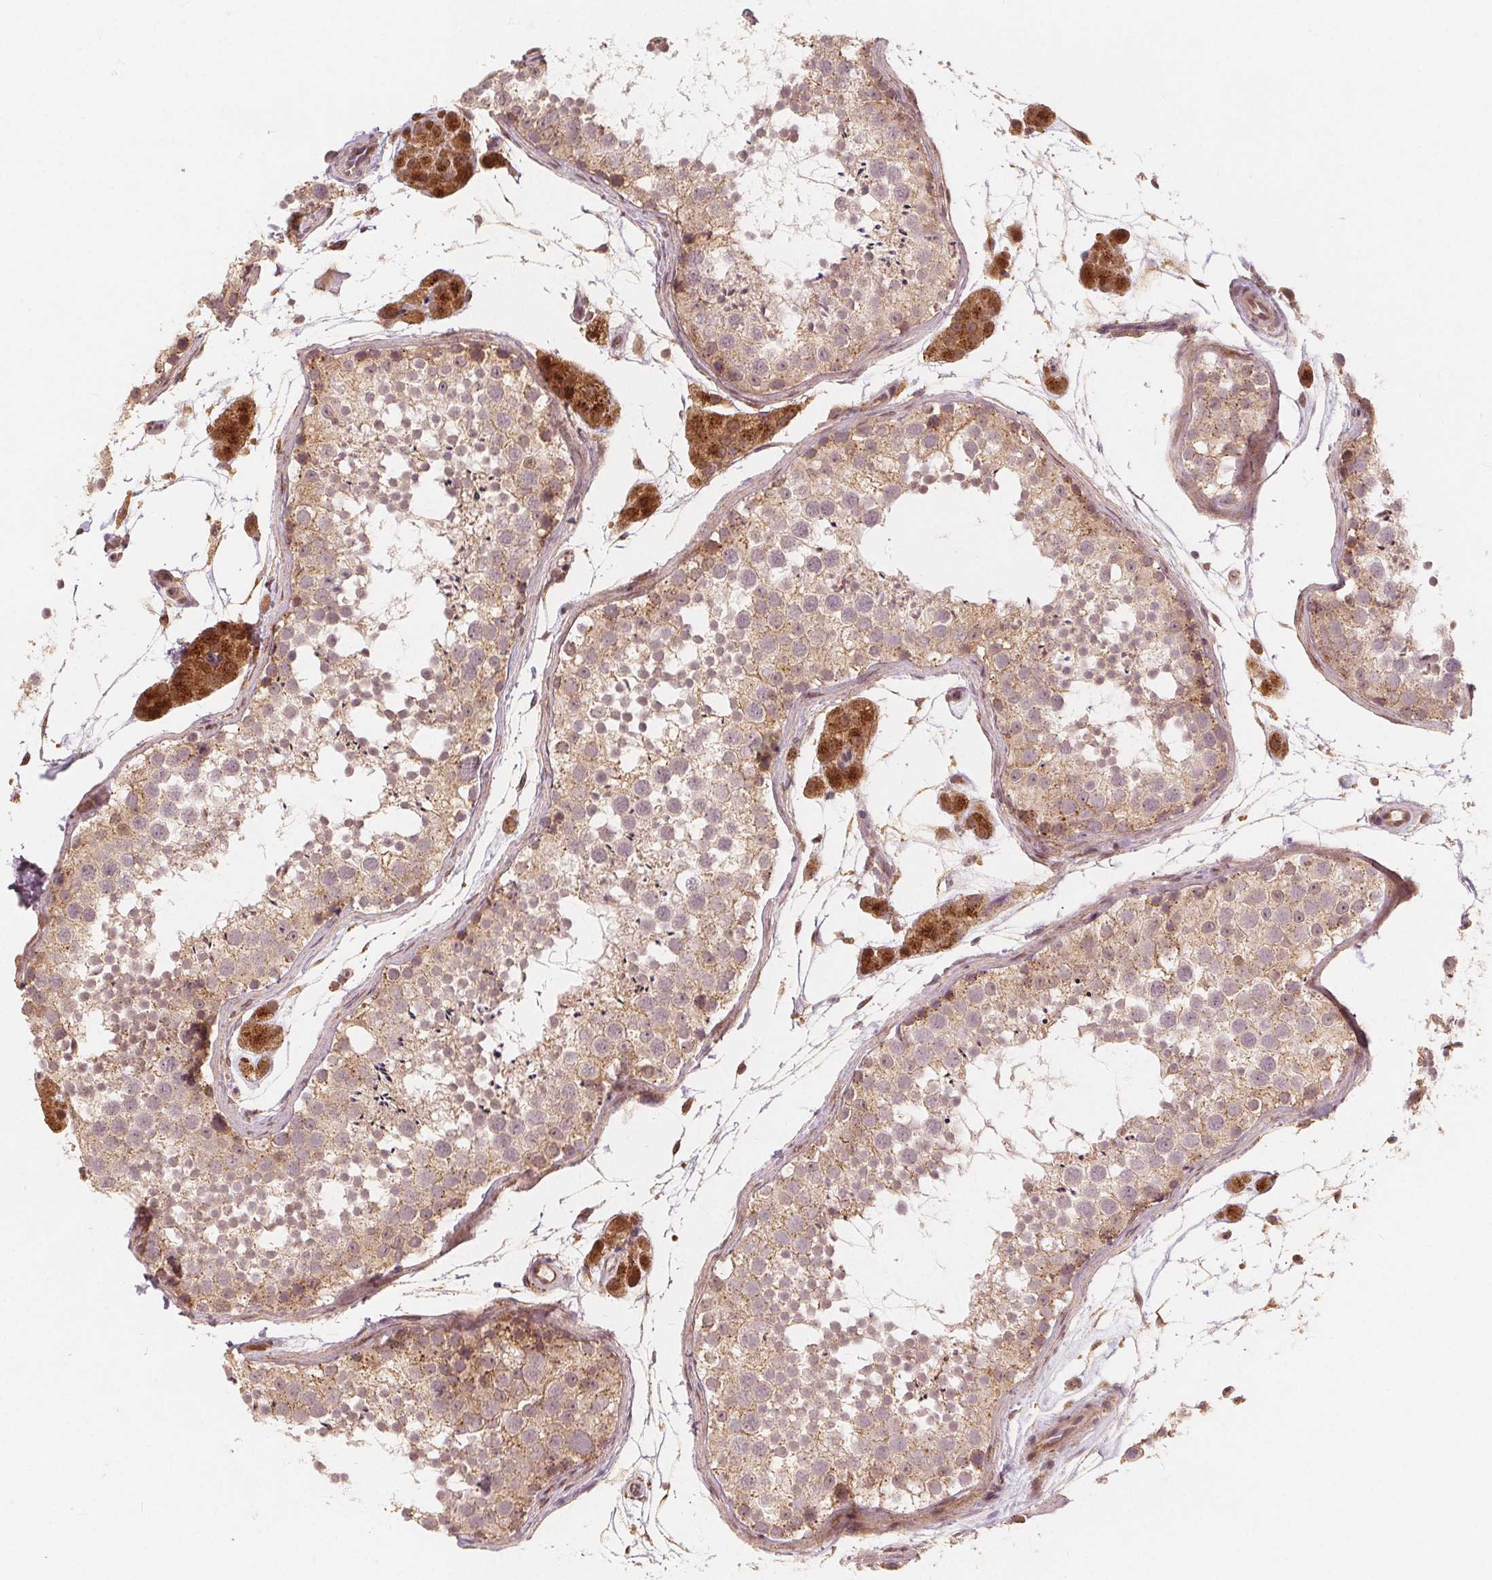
{"staining": {"intensity": "weak", "quantity": ">75%", "location": "cytoplasmic/membranous"}, "tissue": "testis", "cell_type": "Cells in seminiferous ducts", "image_type": "normal", "snomed": [{"axis": "morphology", "description": "Normal tissue, NOS"}, {"axis": "topography", "description": "Testis"}], "caption": "An IHC micrograph of benign tissue is shown. Protein staining in brown shows weak cytoplasmic/membranous positivity in testis within cells in seminiferous ducts. The staining was performed using DAB (3,3'-diaminobenzidine), with brown indicating positive protein expression. Nuclei are stained blue with hematoxylin.", "gene": "SNX12", "patient": {"sex": "male", "age": 41}}